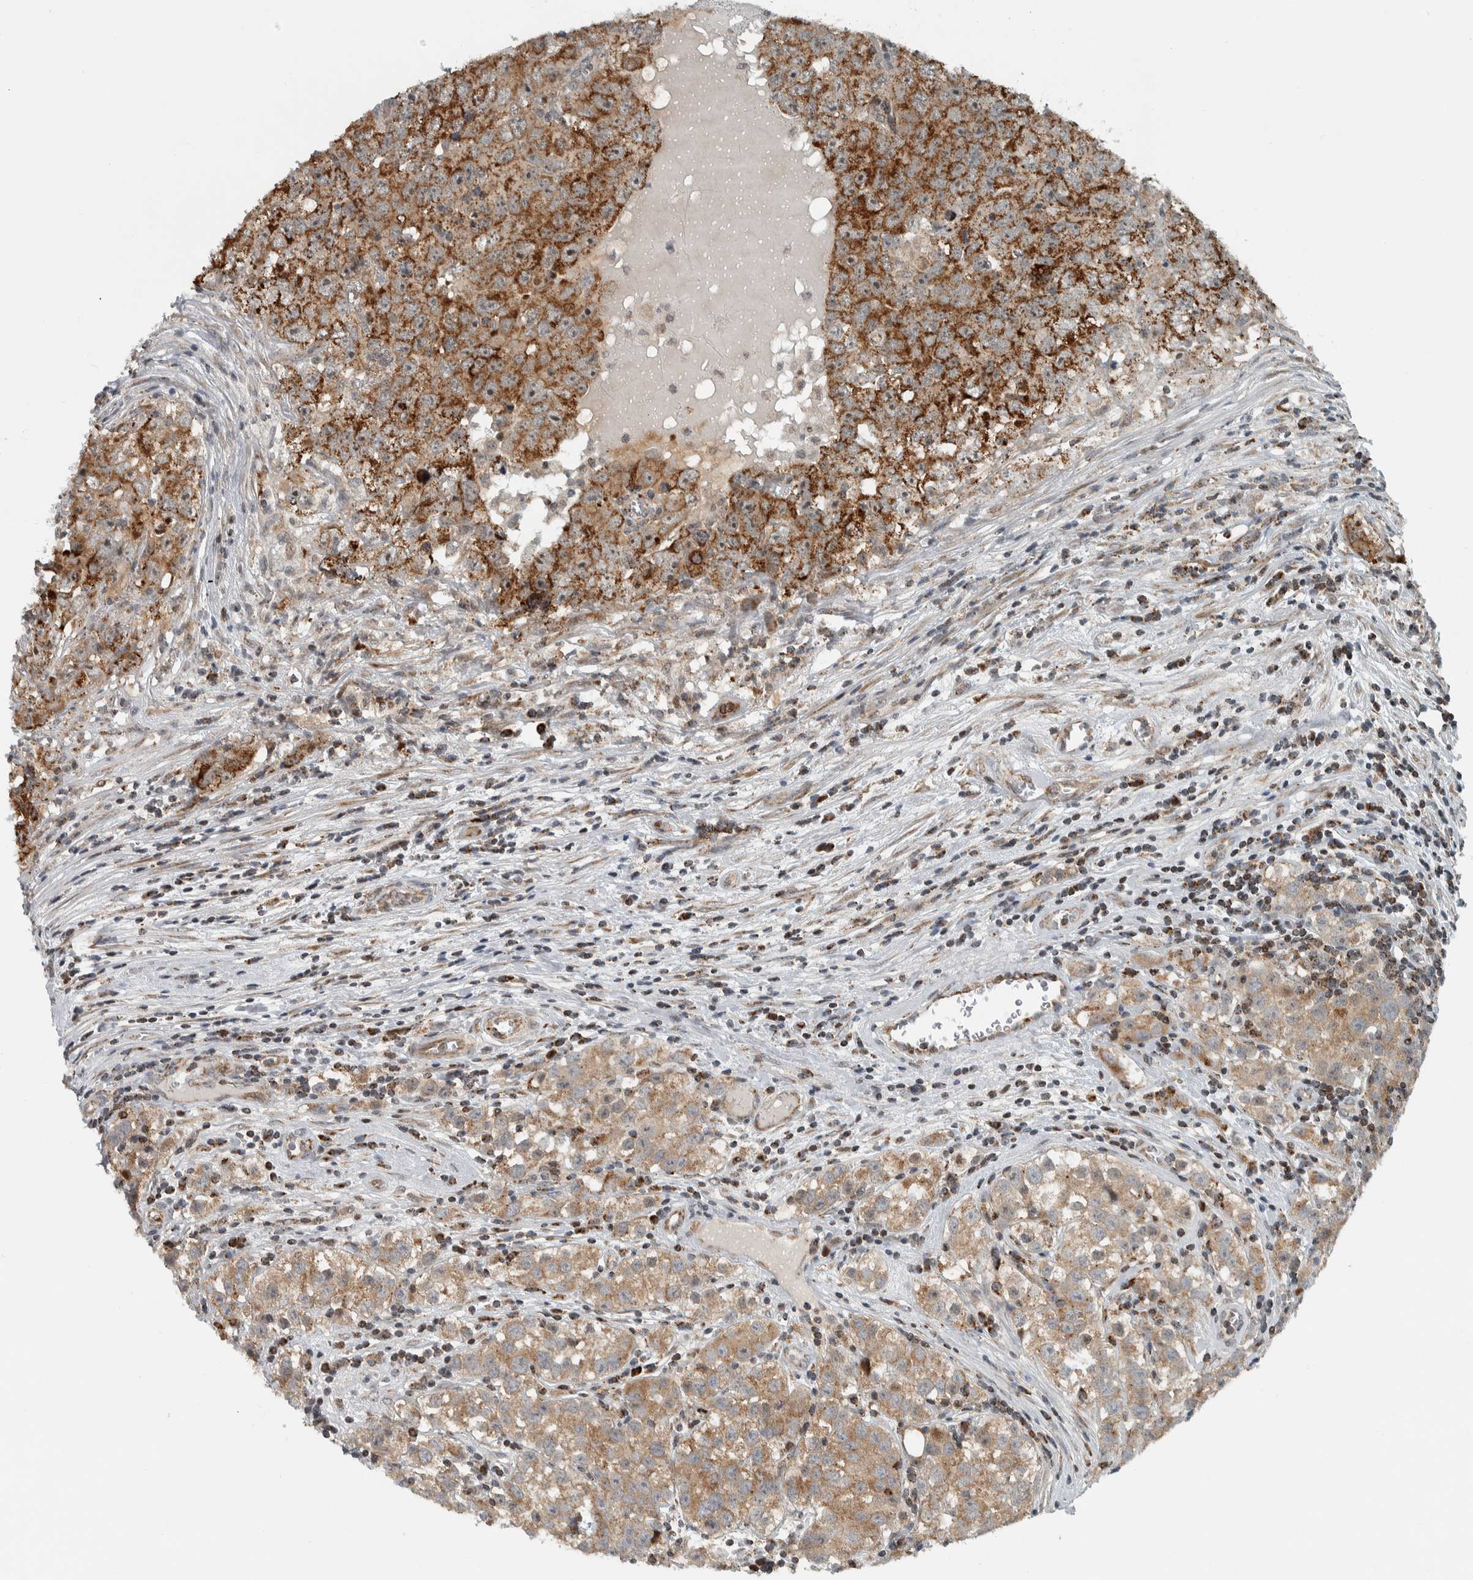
{"staining": {"intensity": "moderate", "quantity": ">75%", "location": "cytoplasmic/membranous"}, "tissue": "testis cancer", "cell_type": "Tumor cells", "image_type": "cancer", "snomed": [{"axis": "morphology", "description": "Seminoma, NOS"}, {"axis": "morphology", "description": "Carcinoma, Embryonal, NOS"}, {"axis": "topography", "description": "Testis"}], "caption": "Testis seminoma was stained to show a protein in brown. There is medium levels of moderate cytoplasmic/membranous staining in about >75% of tumor cells.", "gene": "PPM1K", "patient": {"sex": "male", "age": 43}}